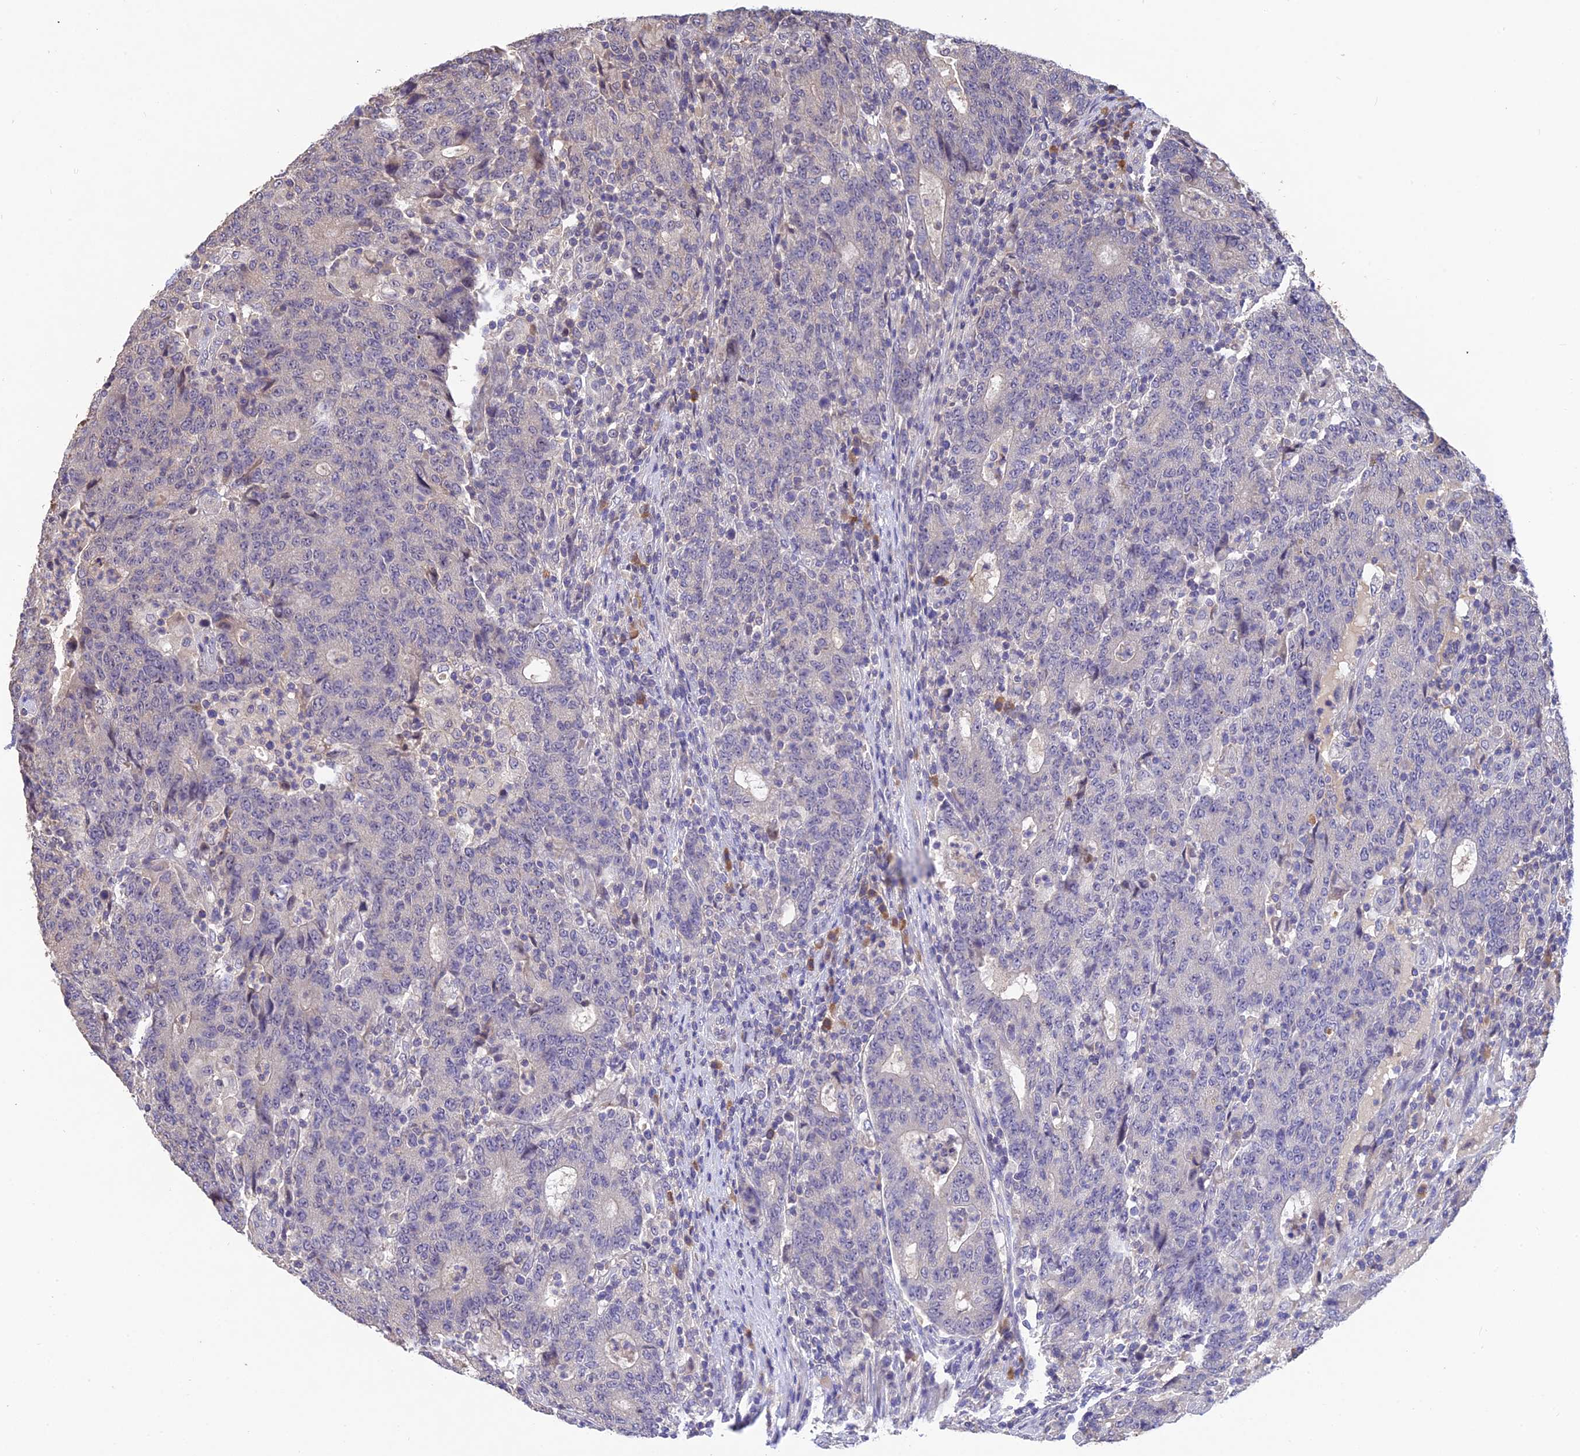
{"staining": {"intensity": "negative", "quantity": "none", "location": "none"}, "tissue": "colorectal cancer", "cell_type": "Tumor cells", "image_type": "cancer", "snomed": [{"axis": "morphology", "description": "Adenocarcinoma, NOS"}, {"axis": "topography", "description": "Colon"}], "caption": "This is an immunohistochemistry photomicrograph of human adenocarcinoma (colorectal). There is no expression in tumor cells.", "gene": "DENND5B", "patient": {"sex": "female", "age": 75}}